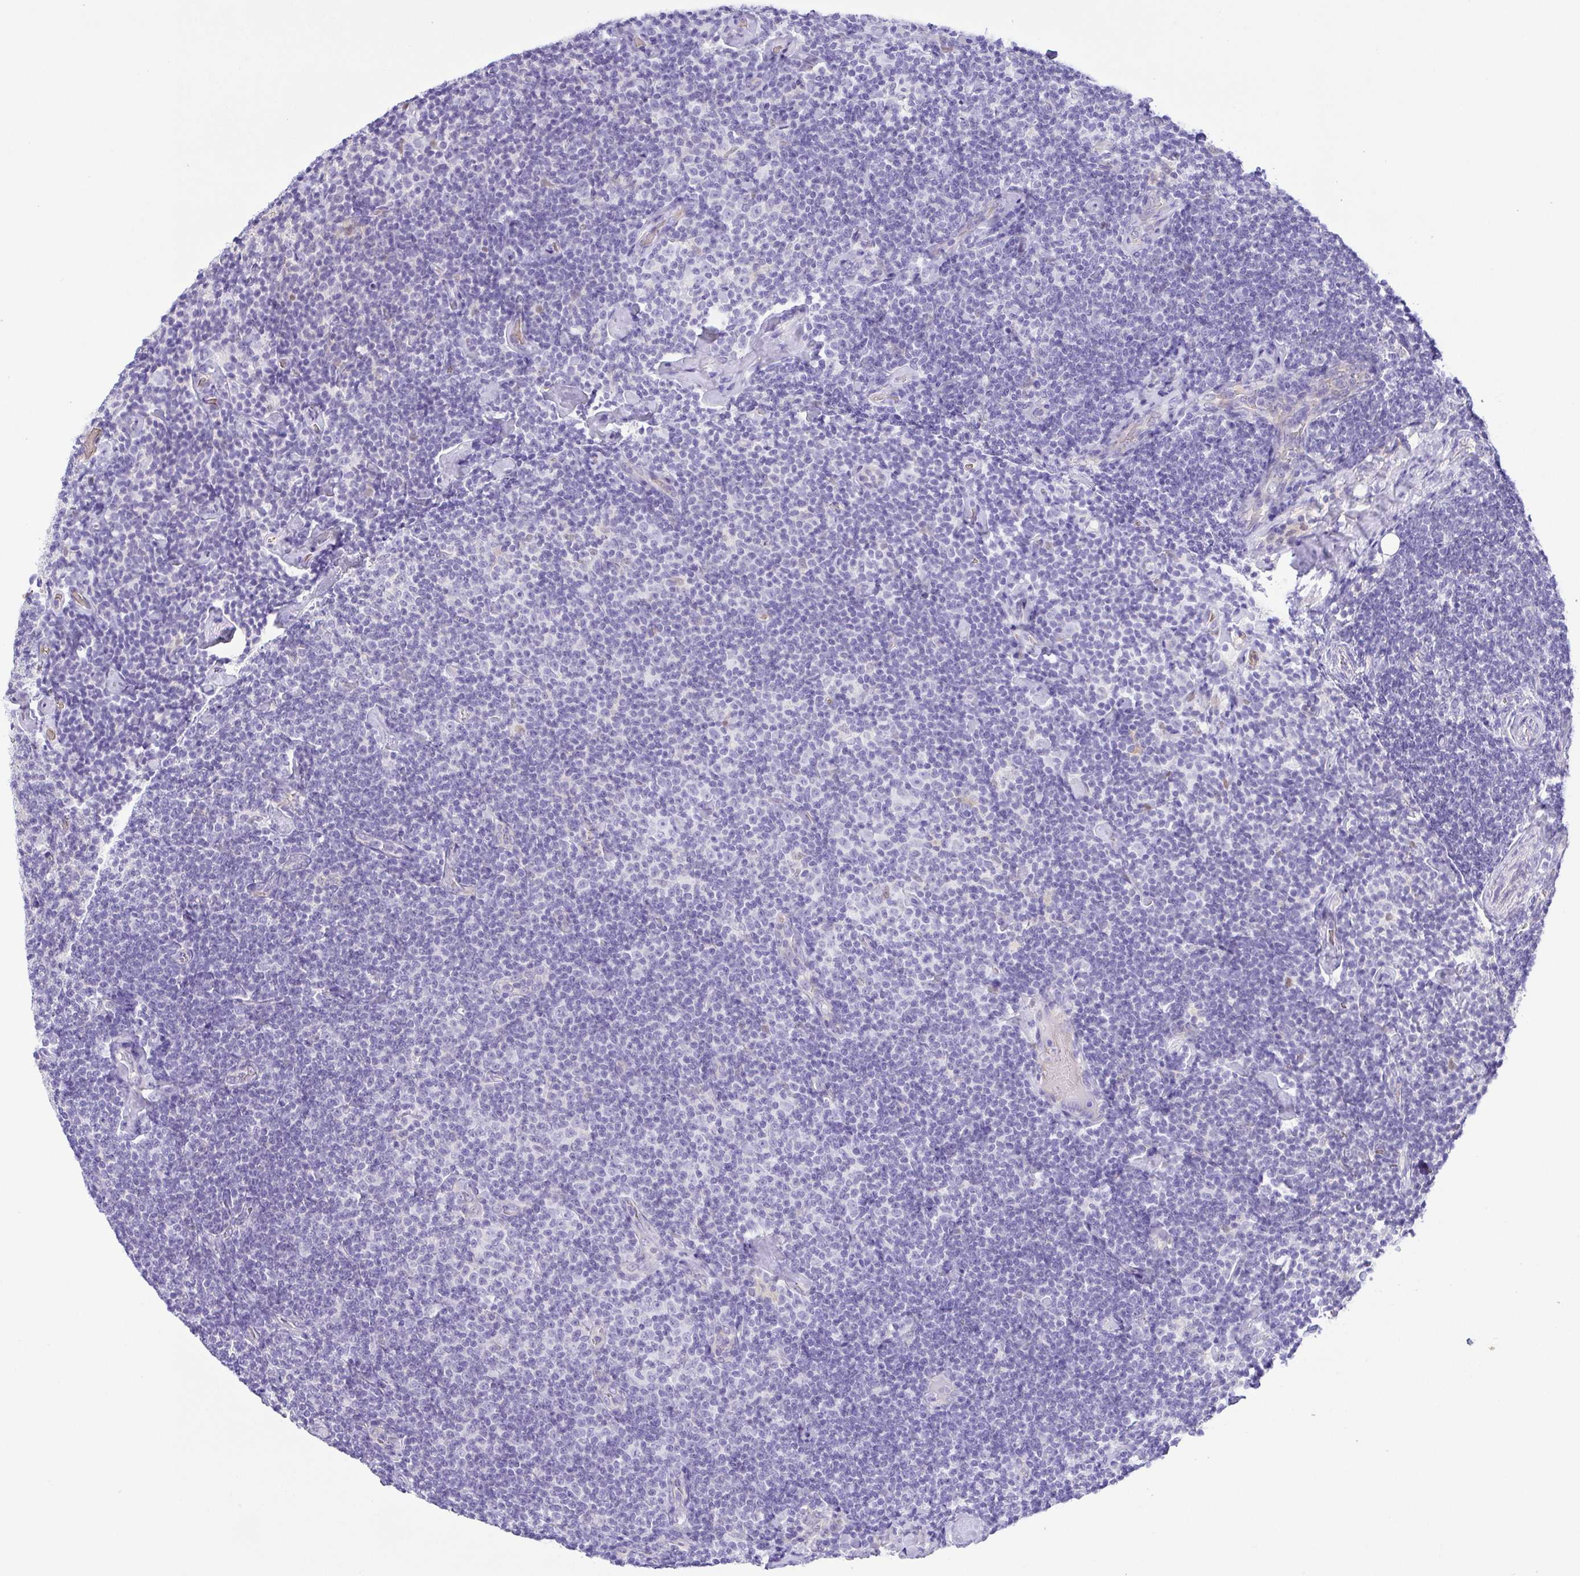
{"staining": {"intensity": "negative", "quantity": "none", "location": "none"}, "tissue": "lymphoma", "cell_type": "Tumor cells", "image_type": "cancer", "snomed": [{"axis": "morphology", "description": "Malignant lymphoma, non-Hodgkin's type, Low grade"}, {"axis": "topography", "description": "Lymph node"}], "caption": "Protein analysis of malignant lymphoma, non-Hodgkin's type (low-grade) exhibits no significant positivity in tumor cells.", "gene": "EPB42", "patient": {"sex": "male", "age": 81}}